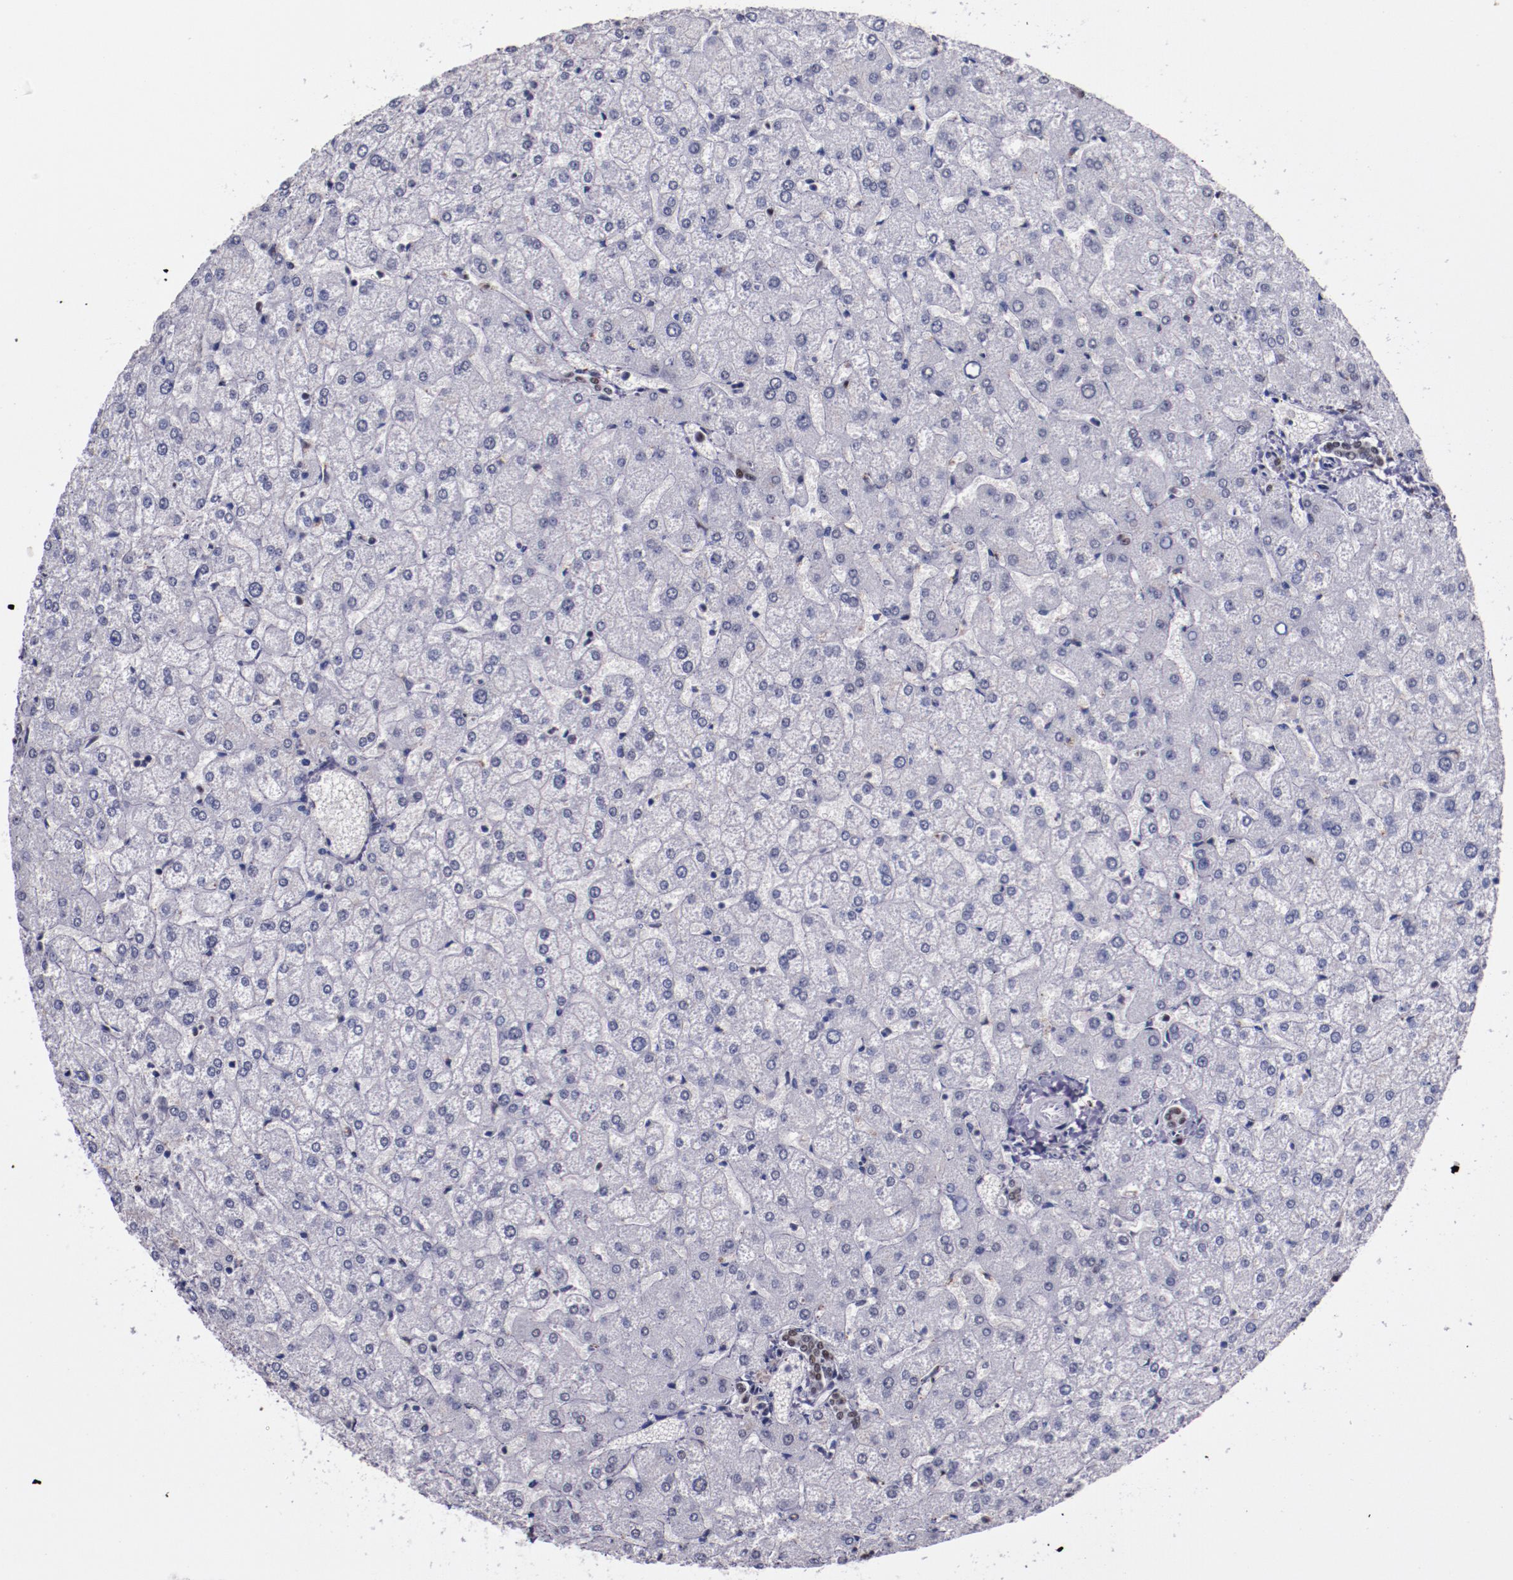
{"staining": {"intensity": "moderate", "quantity": ">75%", "location": "nuclear"}, "tissue": "liver", "cell_type": "Cholangiocytes", "image_type": "normal", "snomed": [{"axis": "morphology", "description": "Normal tissue, NOS"}, {"axis": "topography", "description": "Liver"}], "caption": "The photomicrograph shows immunohistochemical staining of unremarkable liver. There is moderate nuclear positivity is appreciated in about >75% of cholangiocytes.", "gene": "PPP4R3A", "patient": {"sex": "female", "age": 32}}